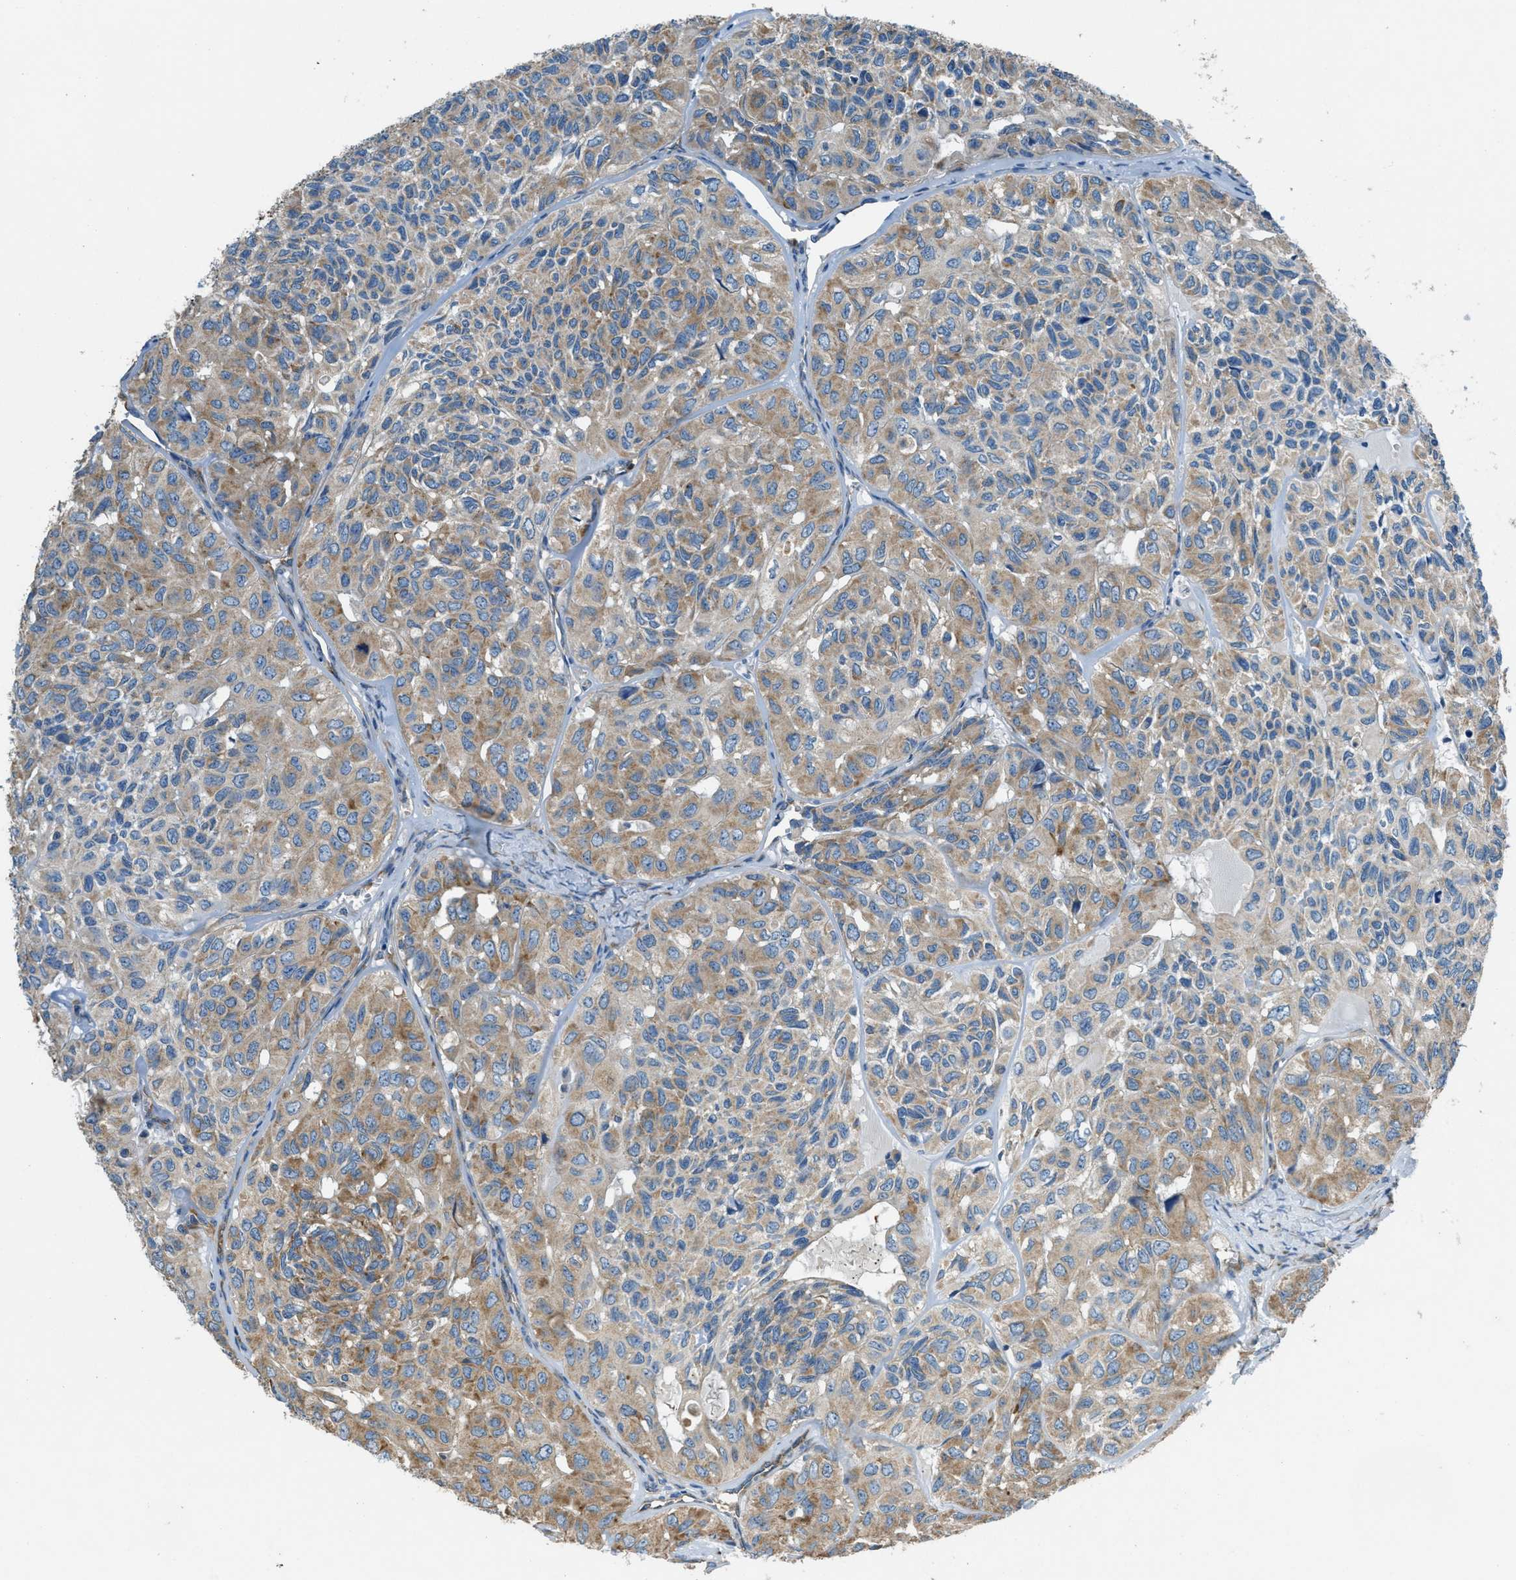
{"staining": {"intensity": "weak", "quantity": ">75%", "location": "cytoplasmic/membranous"}, "tissue": "head and neck cancer", "cell_type": "Tumor cells", "image_type": "cancer", "snomed": [{"axis": "morphology", "description": "Adenocarcinoma, NOS"}, {"axis": "topography", "description": "Salivary gland, NOS"}, {"axis": "topography", "description": "Head-Neck"}], "caption": "This photomicrograph displays IHC staining of head and neck cancer (adenocarcinoma), with low weak cytoplasmic/membranous positivity in about >75% of tumor cells.", "gene": "GIMAP8", "patient": {"sex": "female", "age": 76}}